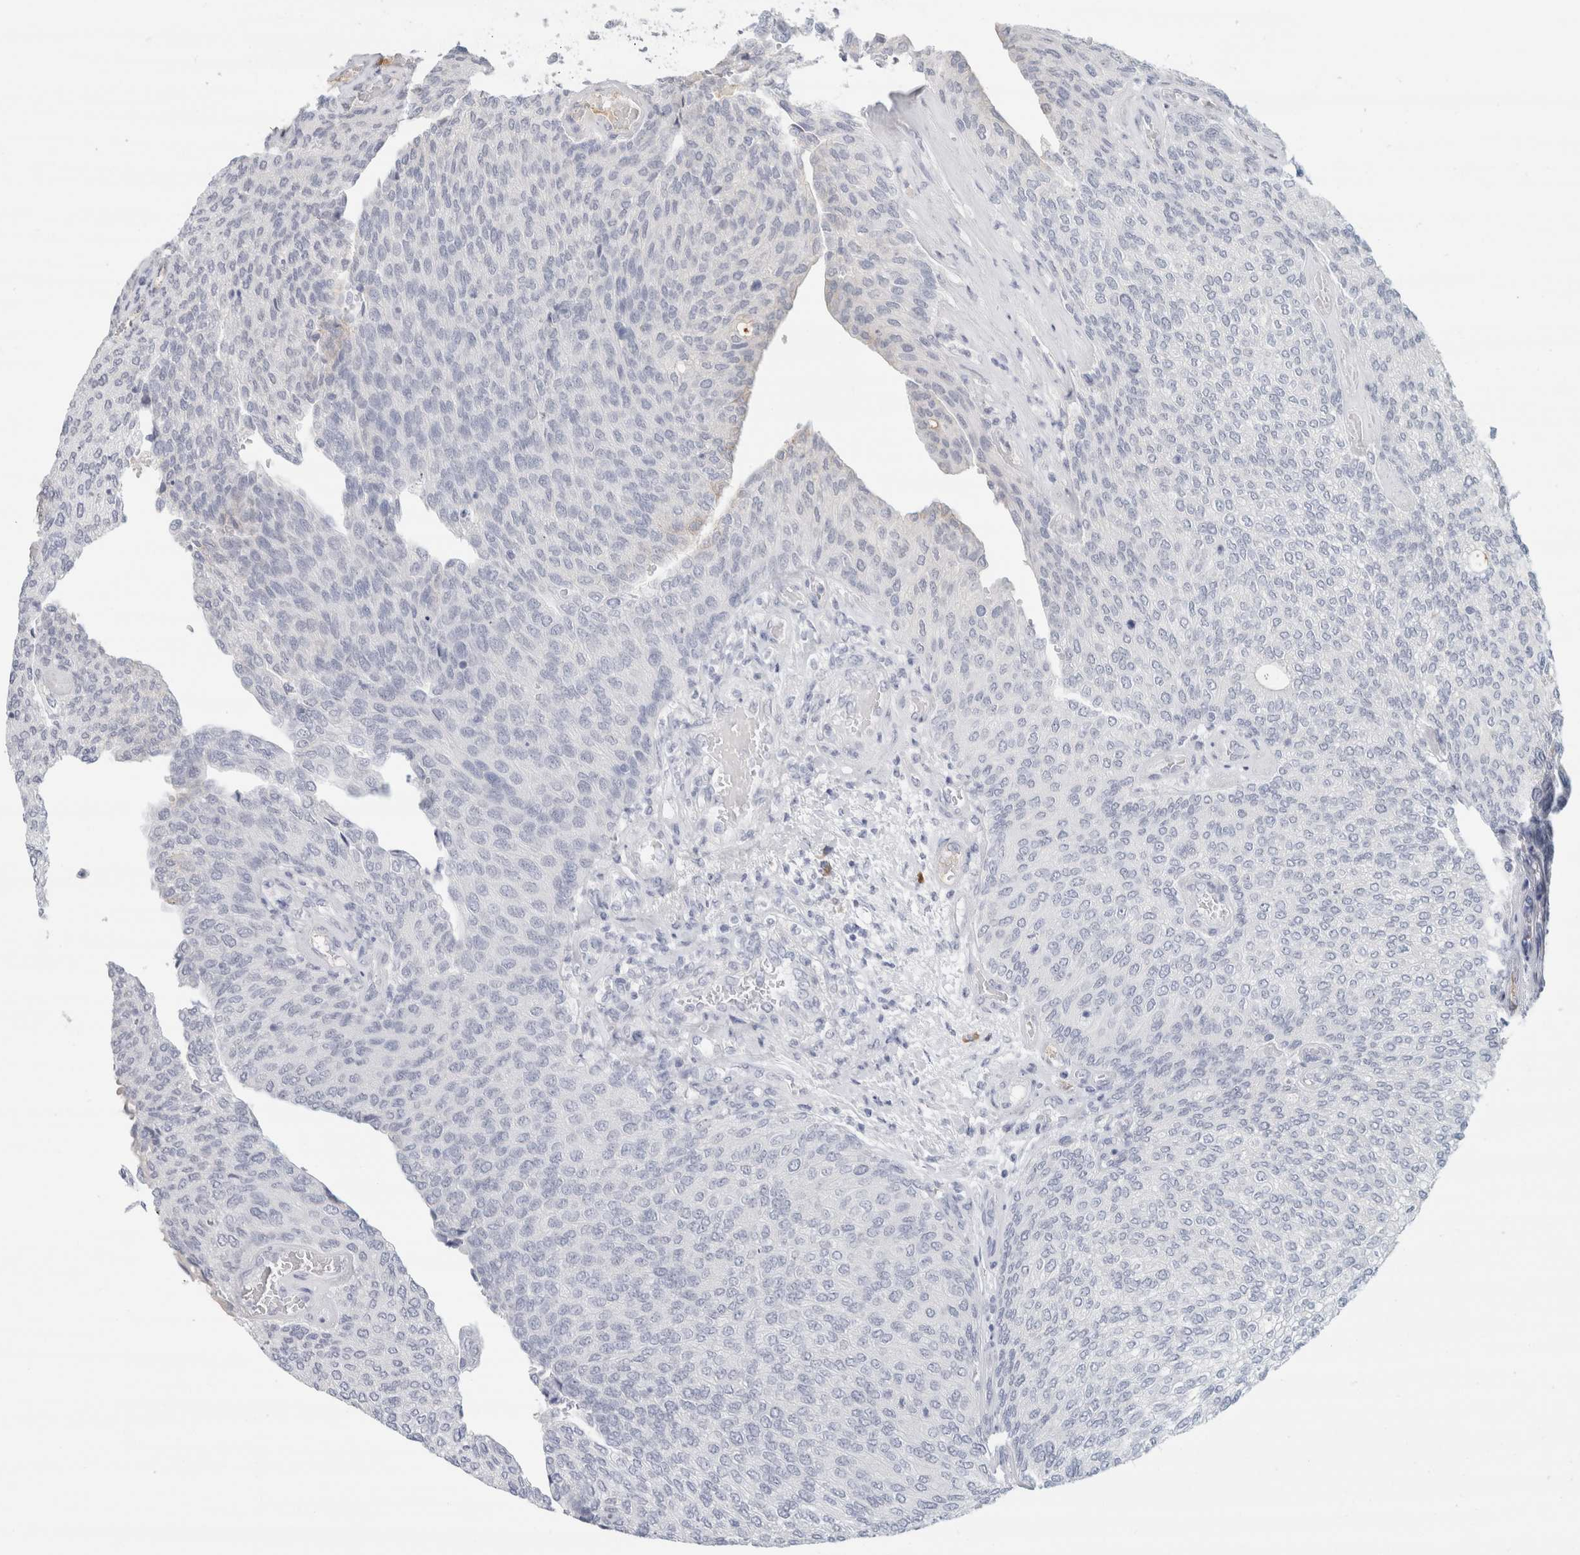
{"staining": {"intensity": "negative", "quantity": "none", "location": "none"}, "tissue": "urothelial cancer", "cell_type": "Tumor cells", "image_type": "cancer", "snomed": [{"axis": "morphology", "description": "Urothelial carcinoma, Low grade"}, {"axis": "topography", "description": "Urinary bladder"}], "caption": "This image is of low-grade urothelial carcinoma stained with immunohistochemistry (IHC) to label a protein in brown with the nuclei are counter-stained blue. There is no staining in tumor cells.", "gene": "IL6", "patient": {"sex": "female", "age": 79}}